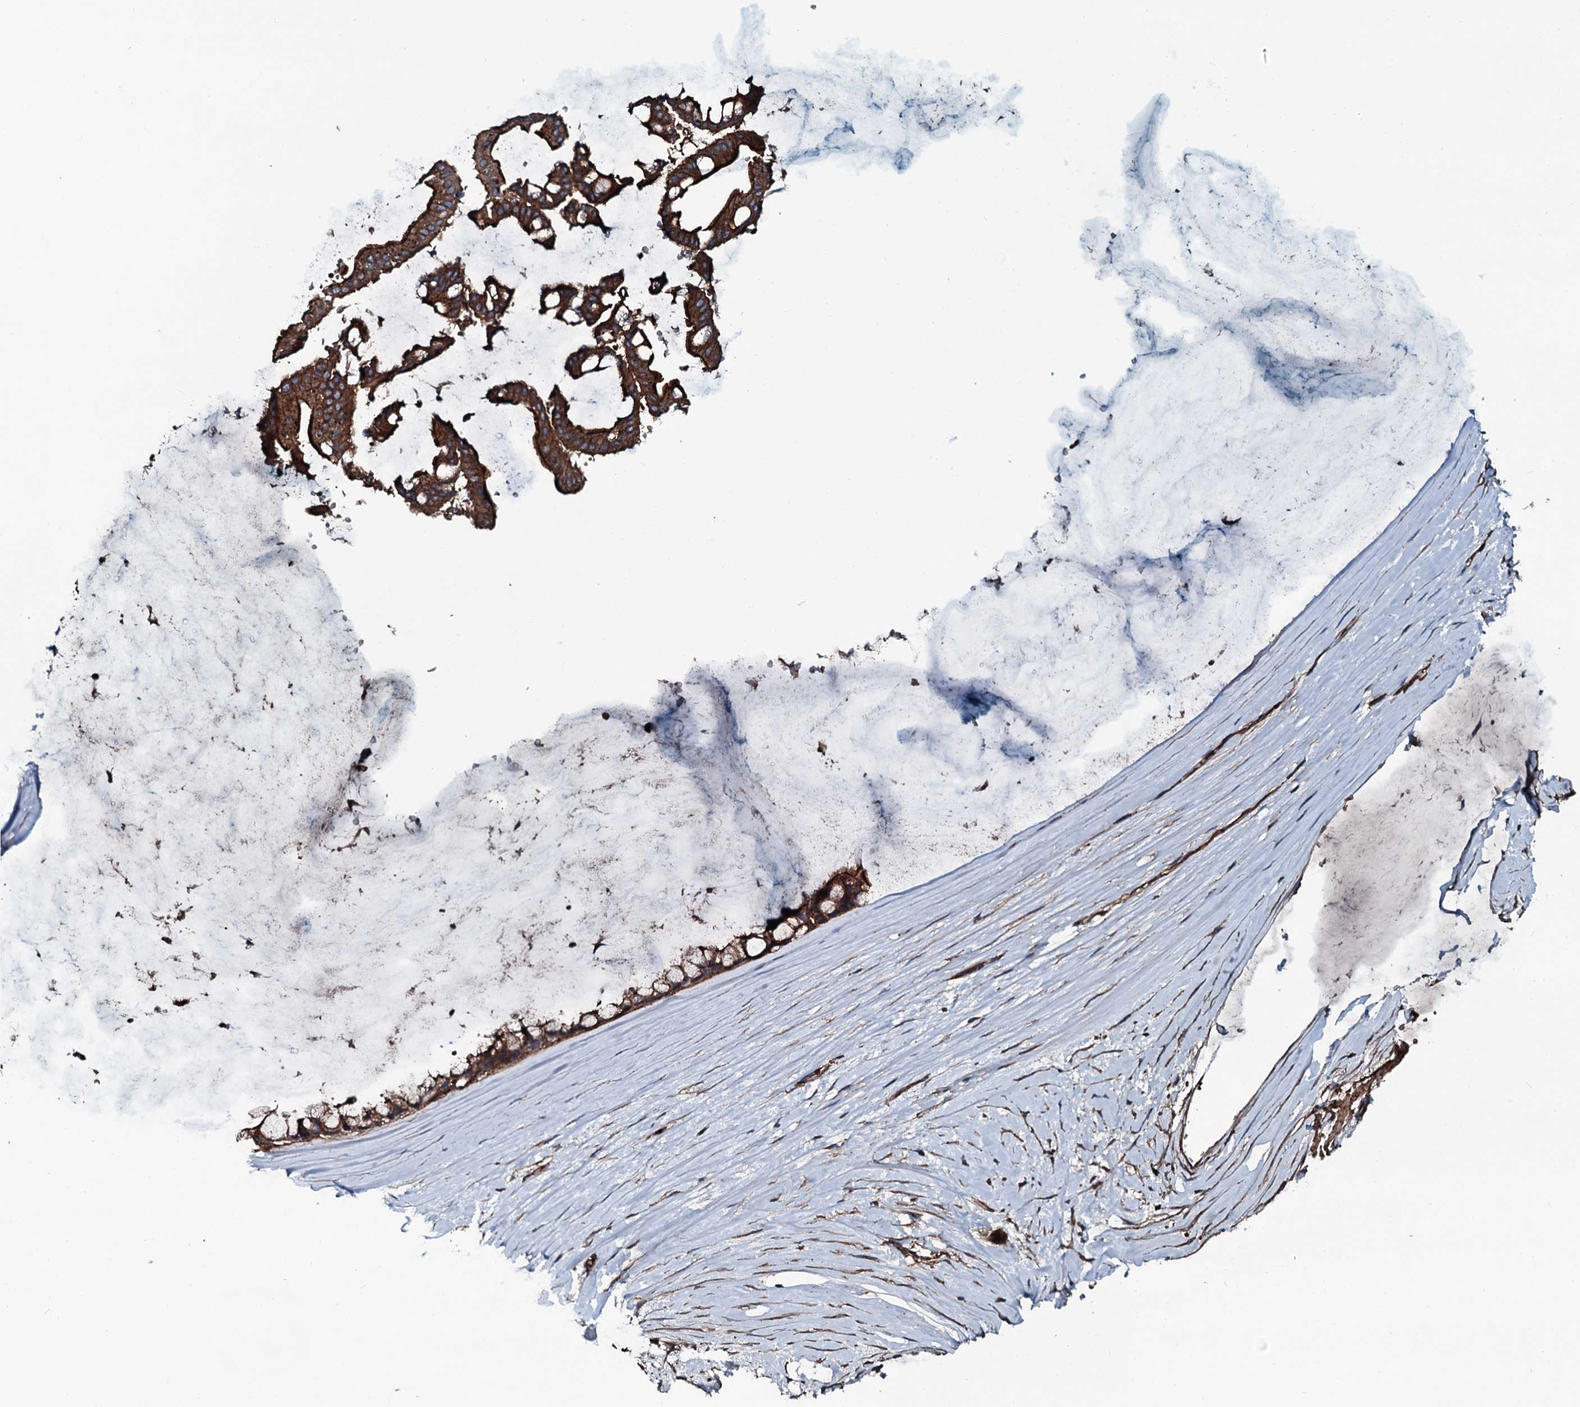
{"staining": {"intensity": "strong", "quantity": ">75%", "location": "cytoplasmic/membranous"}, "tissue": "ovarian cancer", "cell_type": "Tumor cells", "image_type": "cancer", "snomed": [{"axis": "morphology", "description": "Cystadenocarcinoma, mucinous, NOS"}, {"axis": "topography", "description": "Ovary"}], "caption": "DAB immunohistochemical staining of human mucinous cystadenocarcinoma (ovarian) exhibits strong cytoplasmic/membranous protein staining in about >75% of tumor cells.", "gene": "TRIM7", "patient": {"sex": "female", "age": 39}}